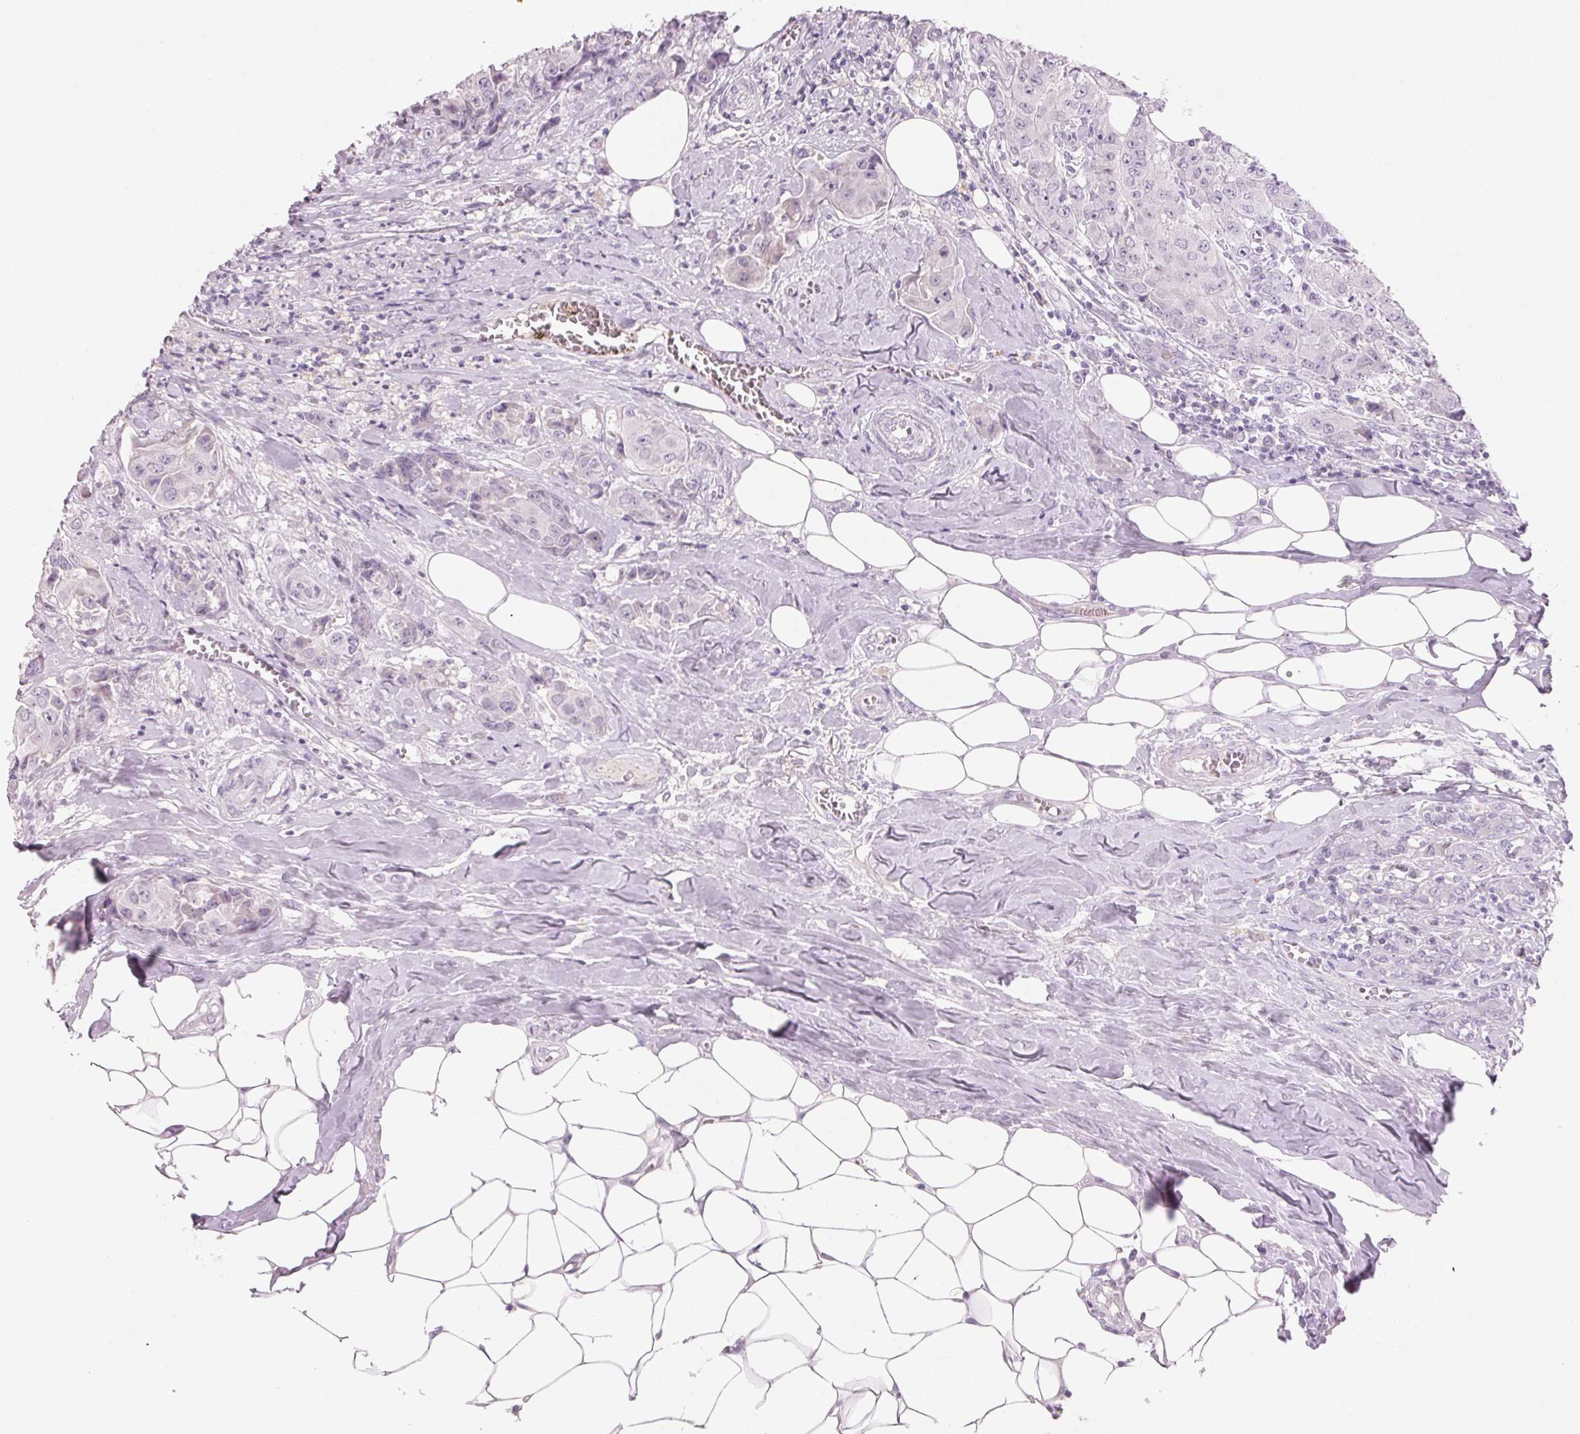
{"staining": {"intensity": "negative", "quantity": "none", "location": "none"}, "tissue": "breast cancer", "cell_type": "Tumor cells", "image_type": "cancer", "snomed": [{"axis": "morphology", "description": "Normal tissue, NOS"}, {"axis": "morphology", "description": "Duct carcinoma"}, {"axis": "topography", "description": "Breast"}], "caption": "DAB (3,3'-diaminobenzidine) immunohistochemical staining of human breast cancer shows no significant positivity in tumor cells.", "gene": "ADAM20", "patient": {"sex": "female", "age": 43}}